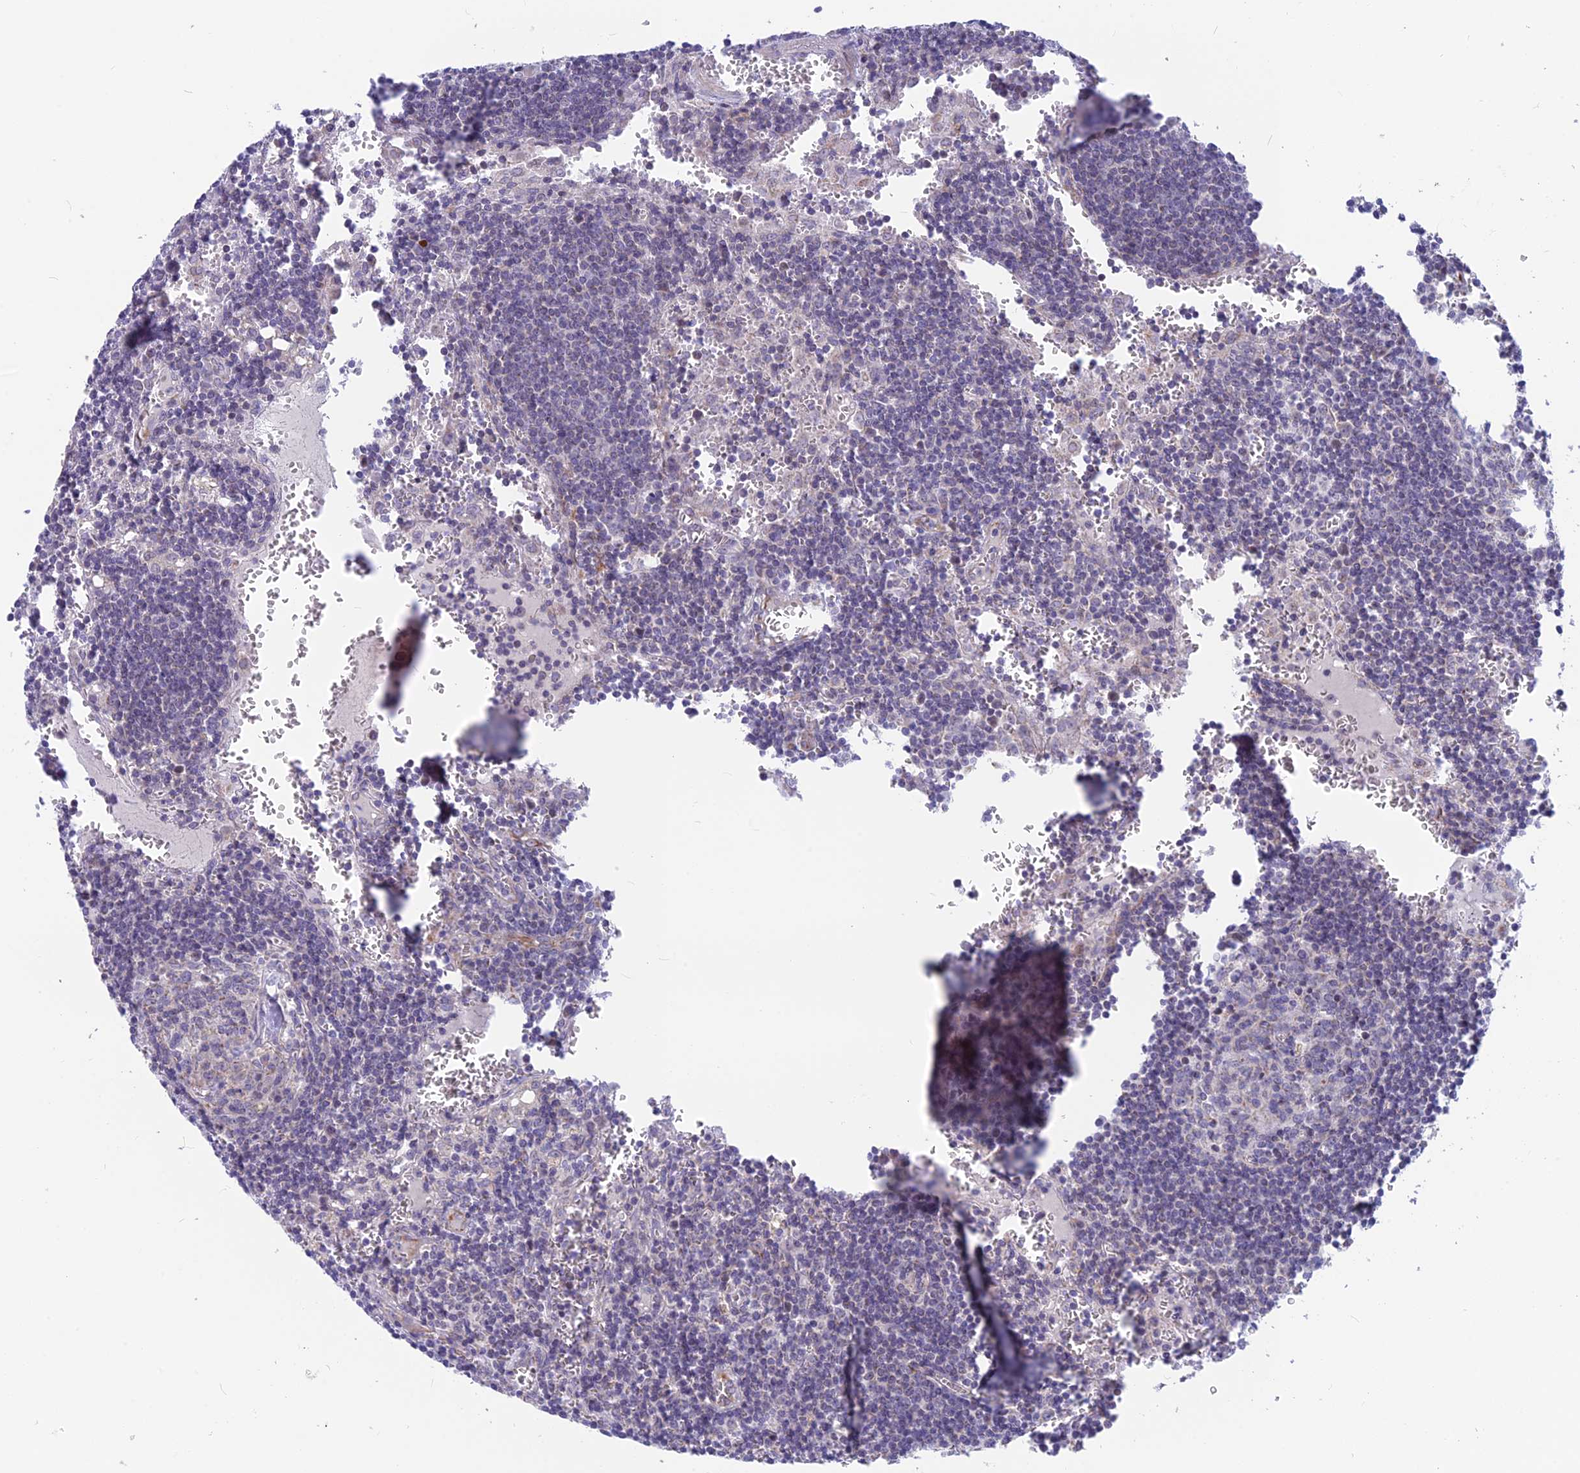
{"staining": {"intensity": "negative", "quantity": "none", "location": "none"}, "tissue": "lymph node", "cell_type": "Germinal center cells", "image_type": "normal", "snomed": [{"axis": "morphology", "description": "Normal tissue, NOS"}, {"axis": "topography", "description": "Lymph node"}], "caption": "Image shows no significant protein staining in germinal center cells of unremarkable lymph node. The staining was performed using DAB to visualize the protein expression in brown, while the nuclei were stained in blue with hematoxylin (Magnification: 20x).", "gene": "PLAC9", "patient": {"sex": "female", "age": 73}}